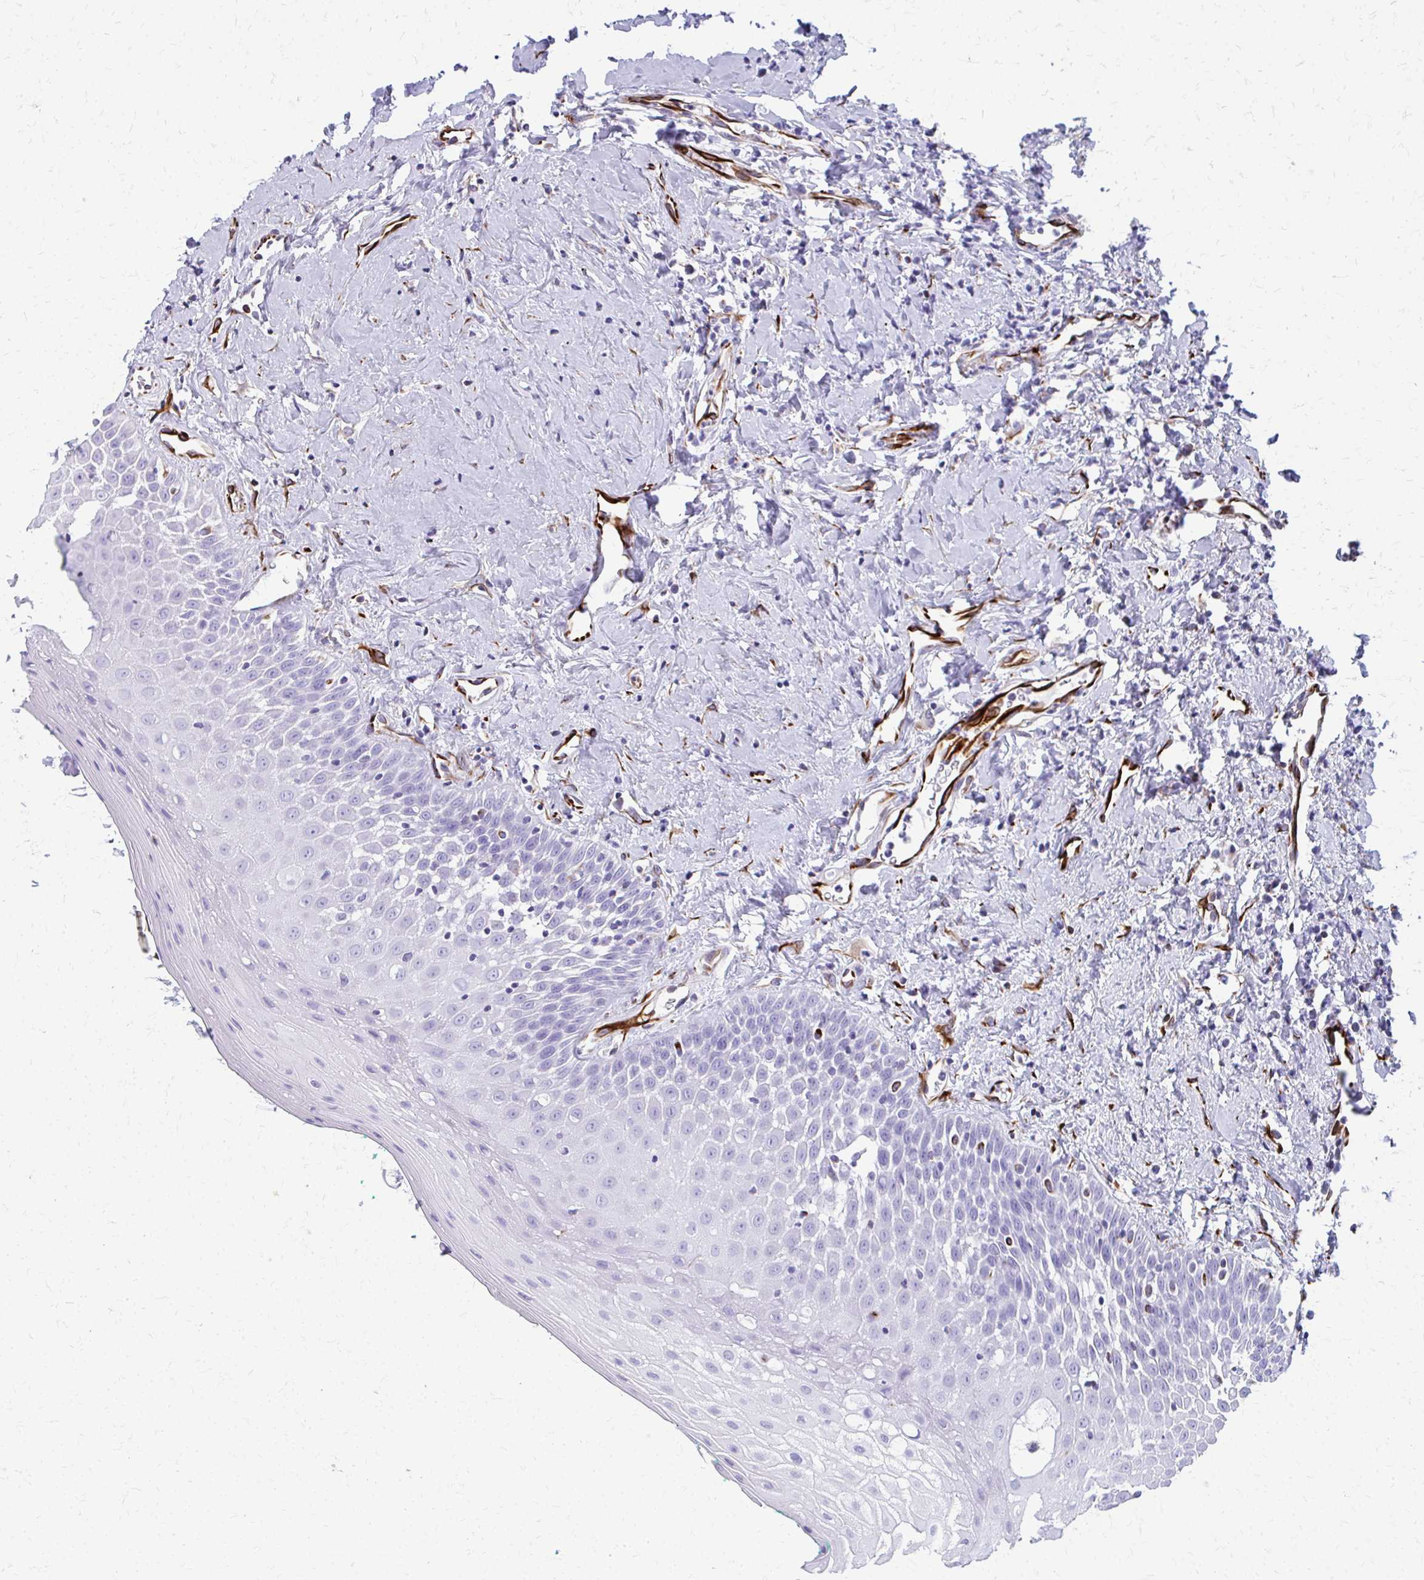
{"staining": {"intensity": "negative", "quantity": "none", "location": "none"}, "tissue": "oral mucosa", "cell_type": "Squamous epithelial cells", "image_type": "normal", "snomed": [{"axis": "morphology", "description": "Normal tissue, NOS"}, {"axis": "topography", "description": "Oral tissue"}], "caption": "A high-resolution histopathology image shows IHC staining of normal oral mucosa, which shows no significant expression in squamous epithelial cells. (Immunohistochemistry (ihc), brightfield microscopy, high magnification).", "gene": "TRIM6", "patient": {"sex": "female", "age": 70}}